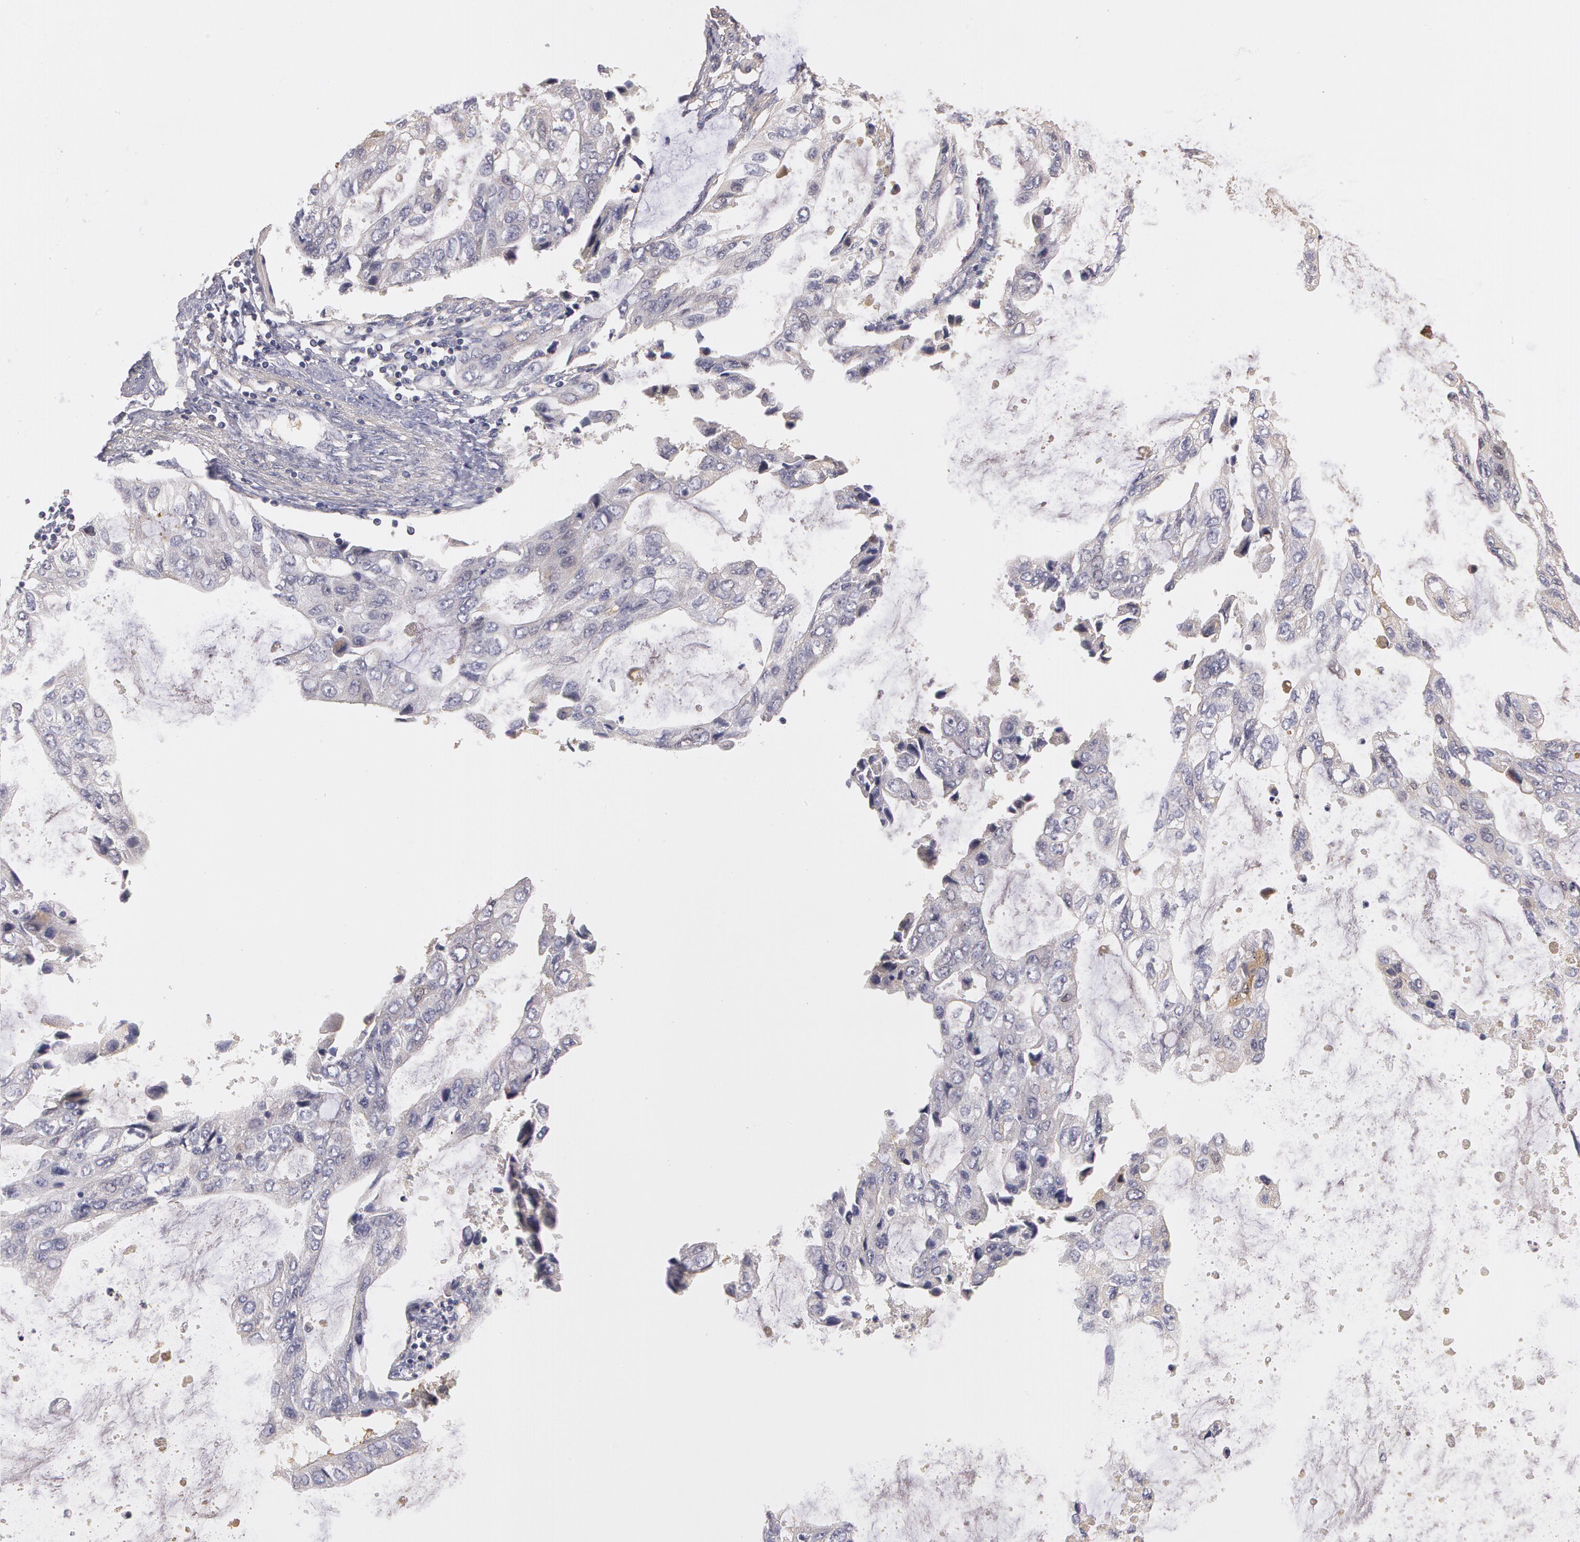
{"staining": {"intensity": "negative", "quantity": "none", "location": "none"}, "tissue": "stomach cancer", "cell_type": "Tumor cells", "image_type": "cancer", "snomed": [{"axis": "morphology", "description": "Adenocarcinoma, NOS"}, {"axis": "topography", "description": "Stomach, upper"}], "caption": "A high-resolution micrograph shows immunohistochemistry (IHC) staining of adenocarcinoma (stomach), which demonstrates no significant expression in tumor cells.", "gene": "C1R", "patient": {"sex": "female", "age": 52}}